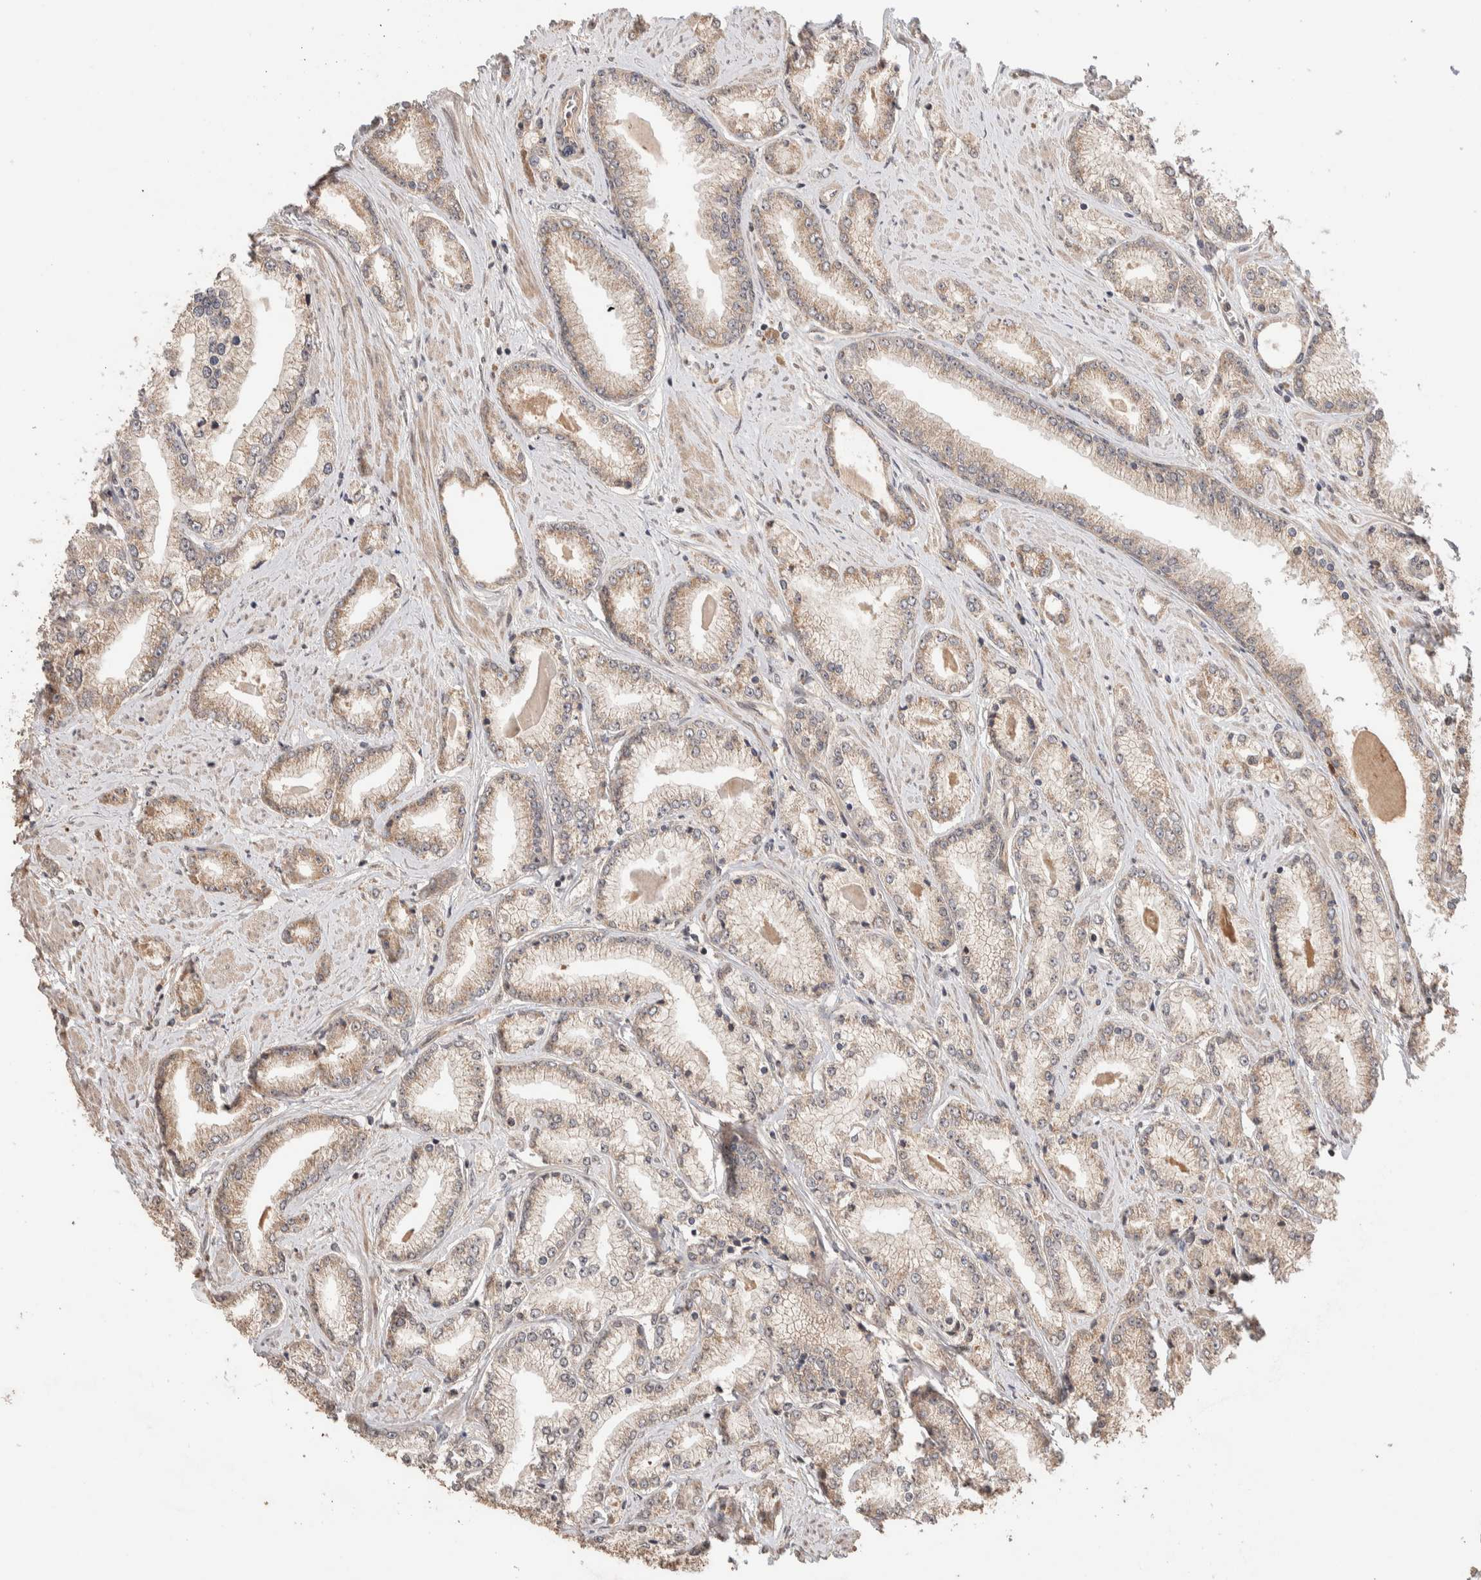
{"staining": {"intensity": "weak", "quantity": ">75%", "location": "cytoplasmic/membranous"}, "tissue": "prostate cancer", "cell_type": "Tumor cells", "image_type": "cancer", "snomed": [{"axis": "morphology", "description": "Adenocarcinoma, Low grade"}, {"axis": "topography", "description": "Prostate"}], "caption": "Protein analysis of prostate cancer tissue demonstrates weak cytoplasmic/membranous positivity in approximately >75% of tumor cells.", "gene": "PRDM15", "patient": {"sex": "male", "age": 62}}